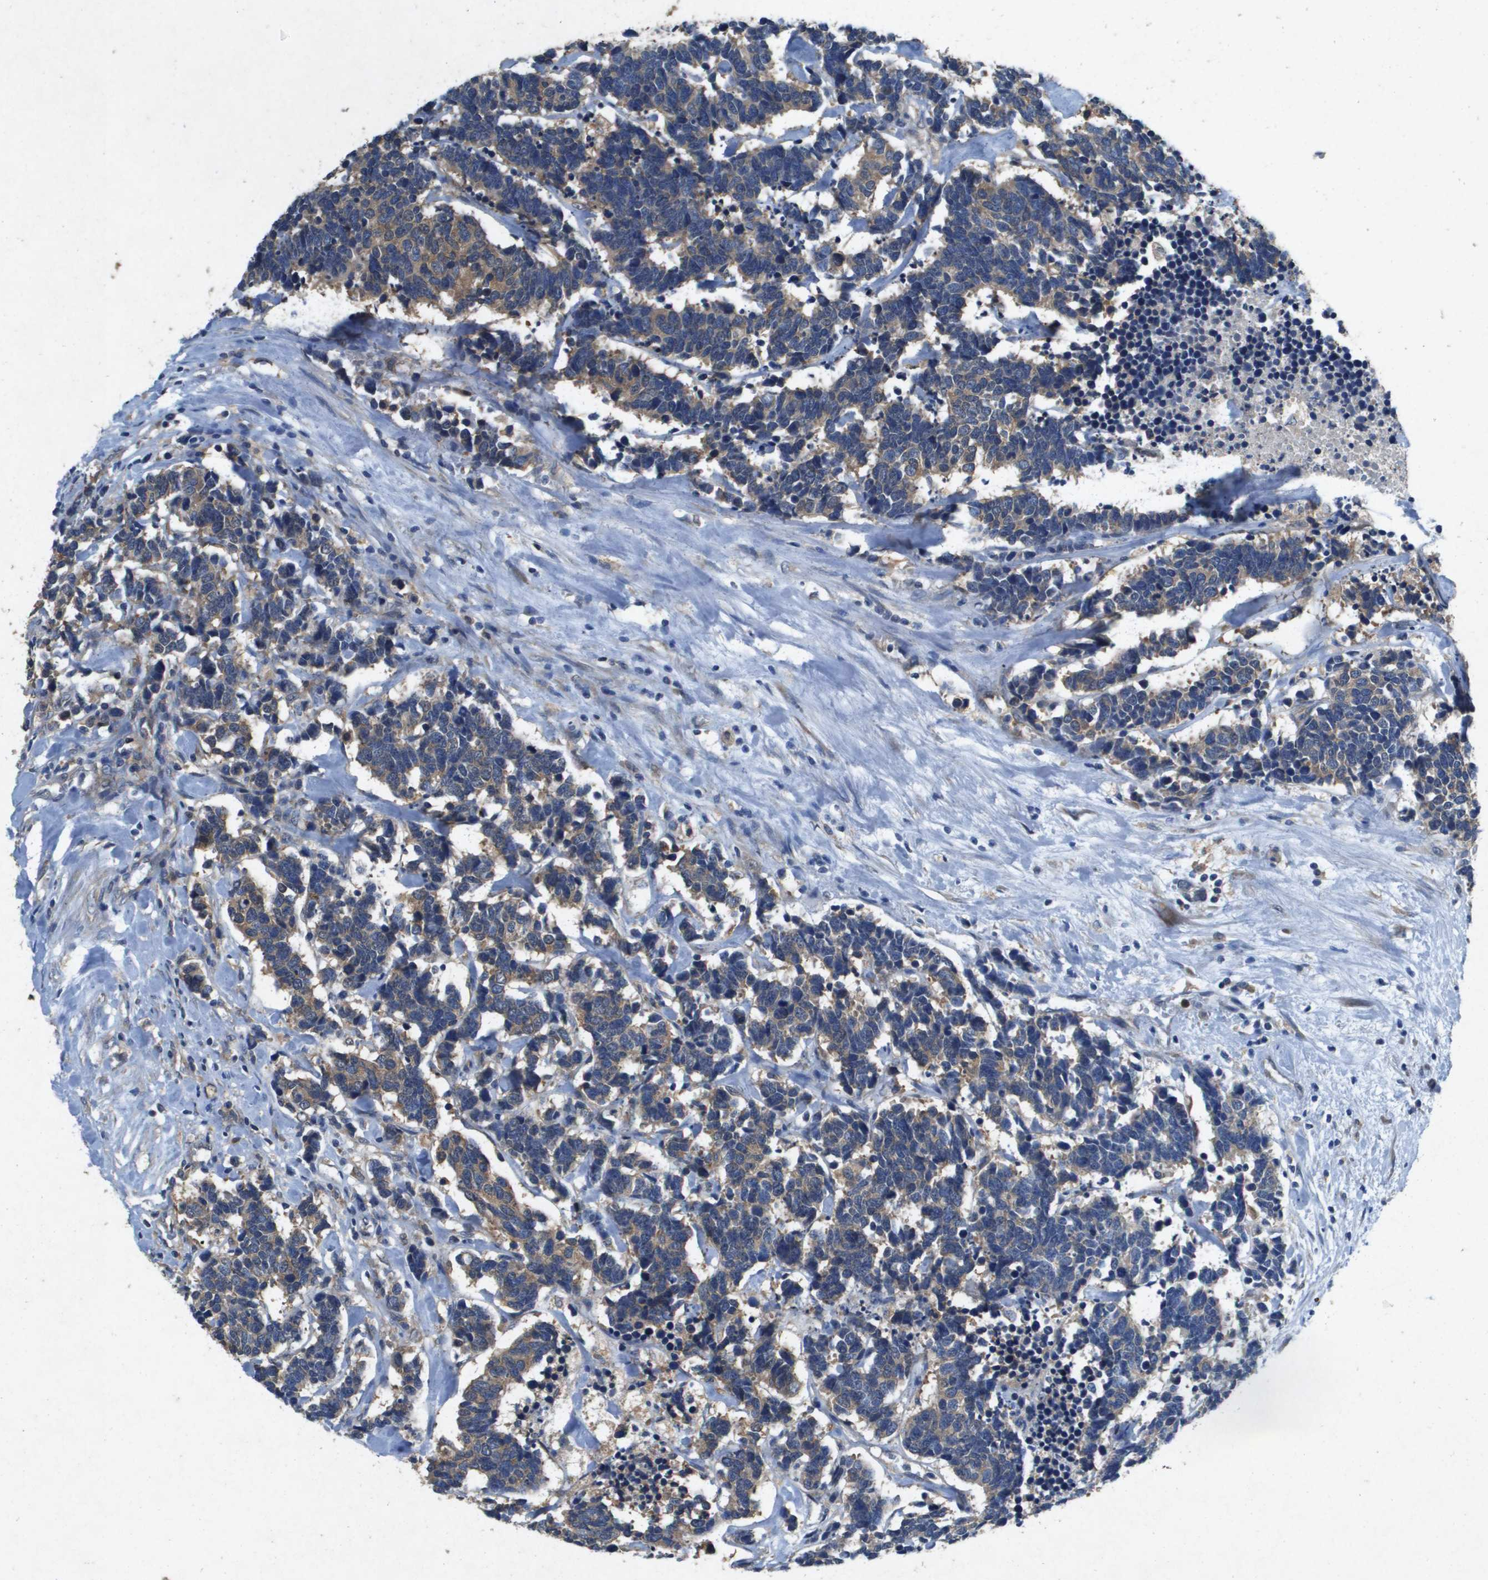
{"staining": {"intensity": "moderate", "quantity": "25%-75%", "location": "cytoplasmic/membranous"}, "tissue": "carcinoid", "cell_type": "Tumor cells", "image_type": "cancer", "snomed": [{"axis": "morphology", "description": "Carcinoma, NOS"}, {"axis": "morphology", "description": "Carcinoid, malignant, NOS"}, {"axis": "topography", "description": "Urinary bladder"}], "caption": "Carcinoma was stained to show a protein in brown. There is medium levels of moderate cytoplasmic/membranous staining in approximately 25%-75% of tumor cells. The protein is shown in brown color, while the nuclei are stained blue.", "gene": "PTPRT", "patient": {"sex": "male", "age": 57}}